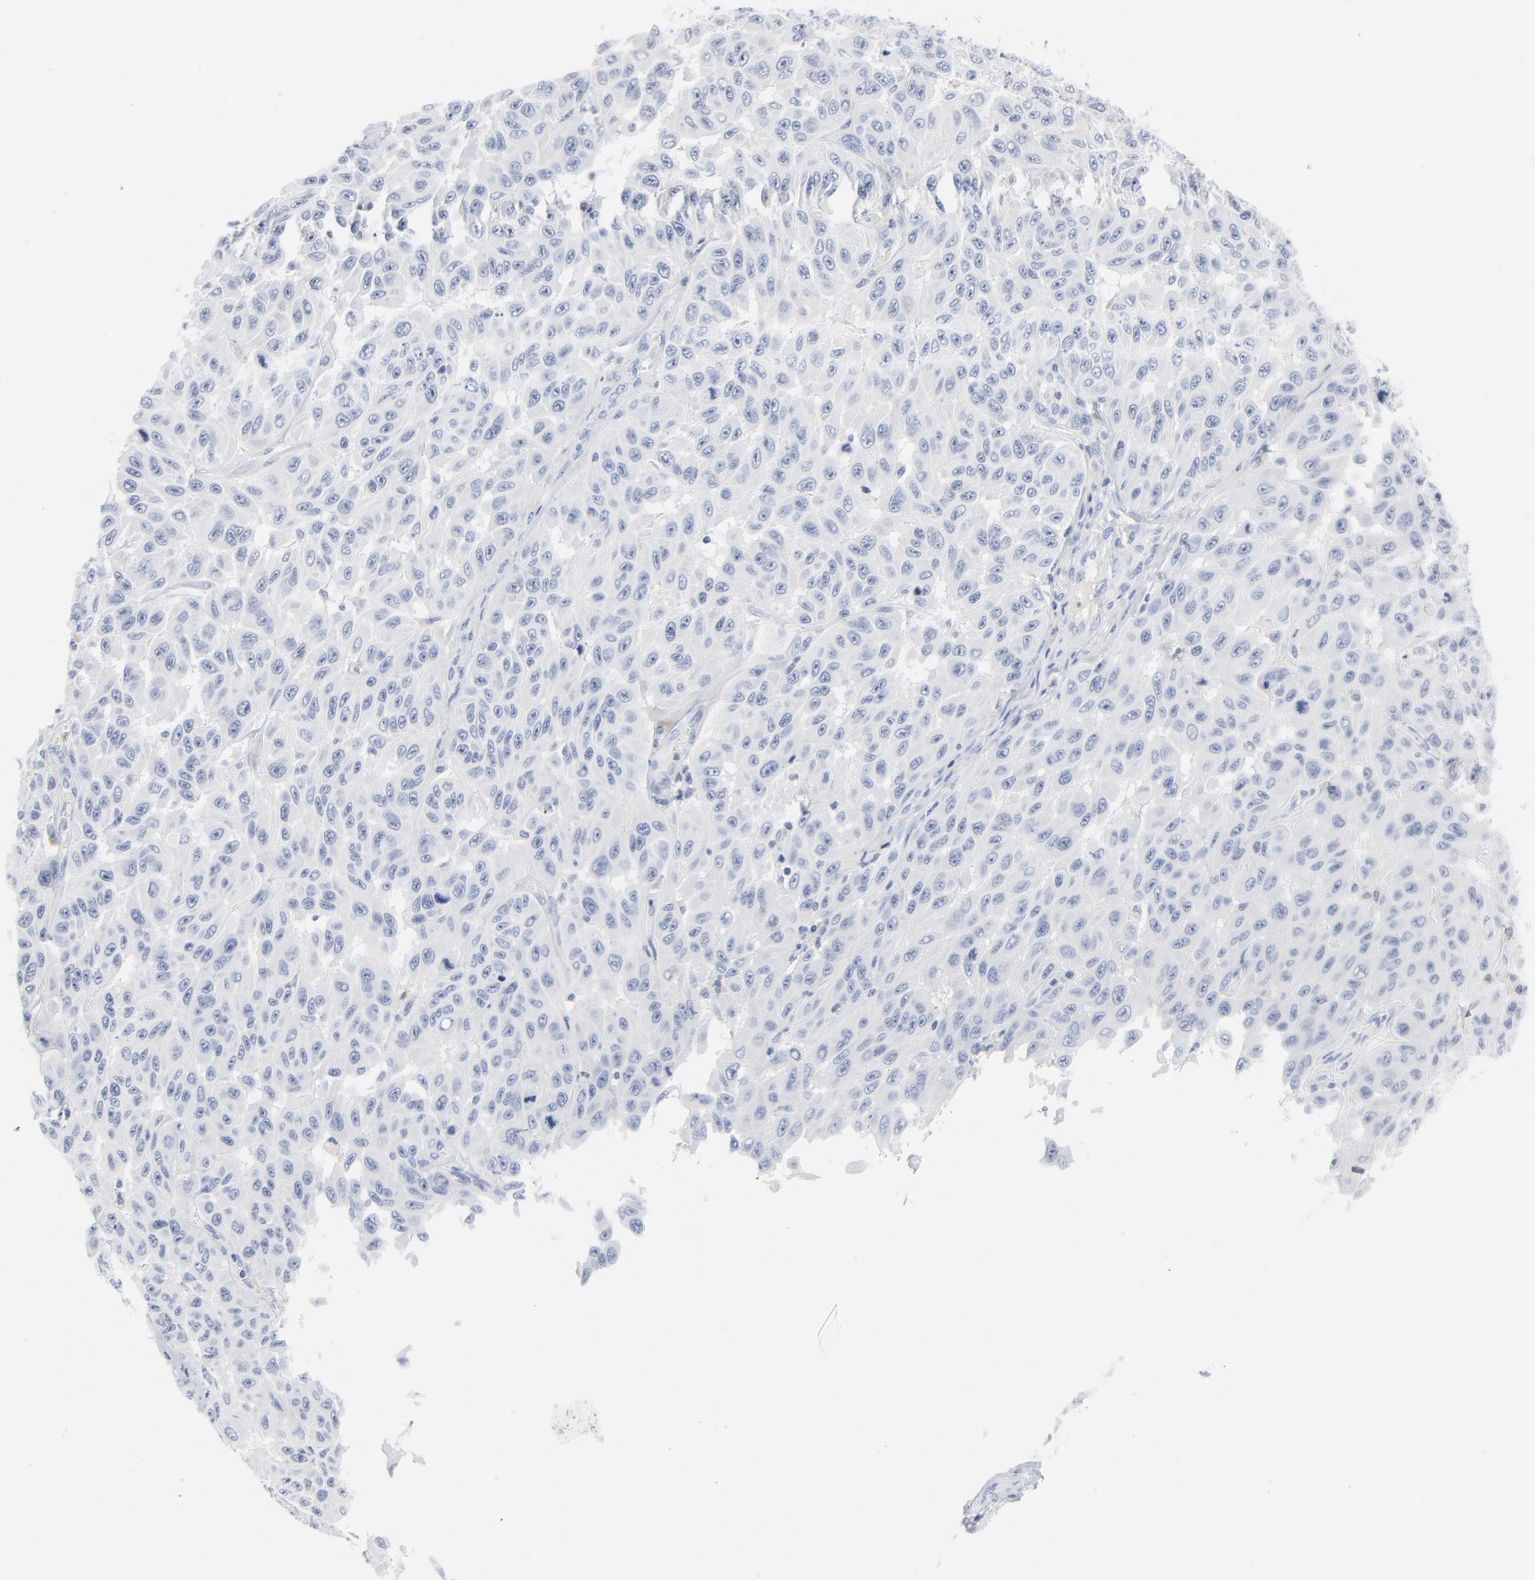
{"staining": {"intensity": "negative", "quantity": "none", "location": "none"}, "tissue": "melanoma", "cell_type": "Tumor cells", "image_type": "cancer", "snomed": [{"axis": "morphology", "description": "Malignant melanoma, NOS"}, {"axis": "topography", "description": "Skin"}], "caption": "Tumor cells show no significant protein staining in melanoma.", "gene": "PTK2B", "patient": {"sex": "male", "age": 30}}